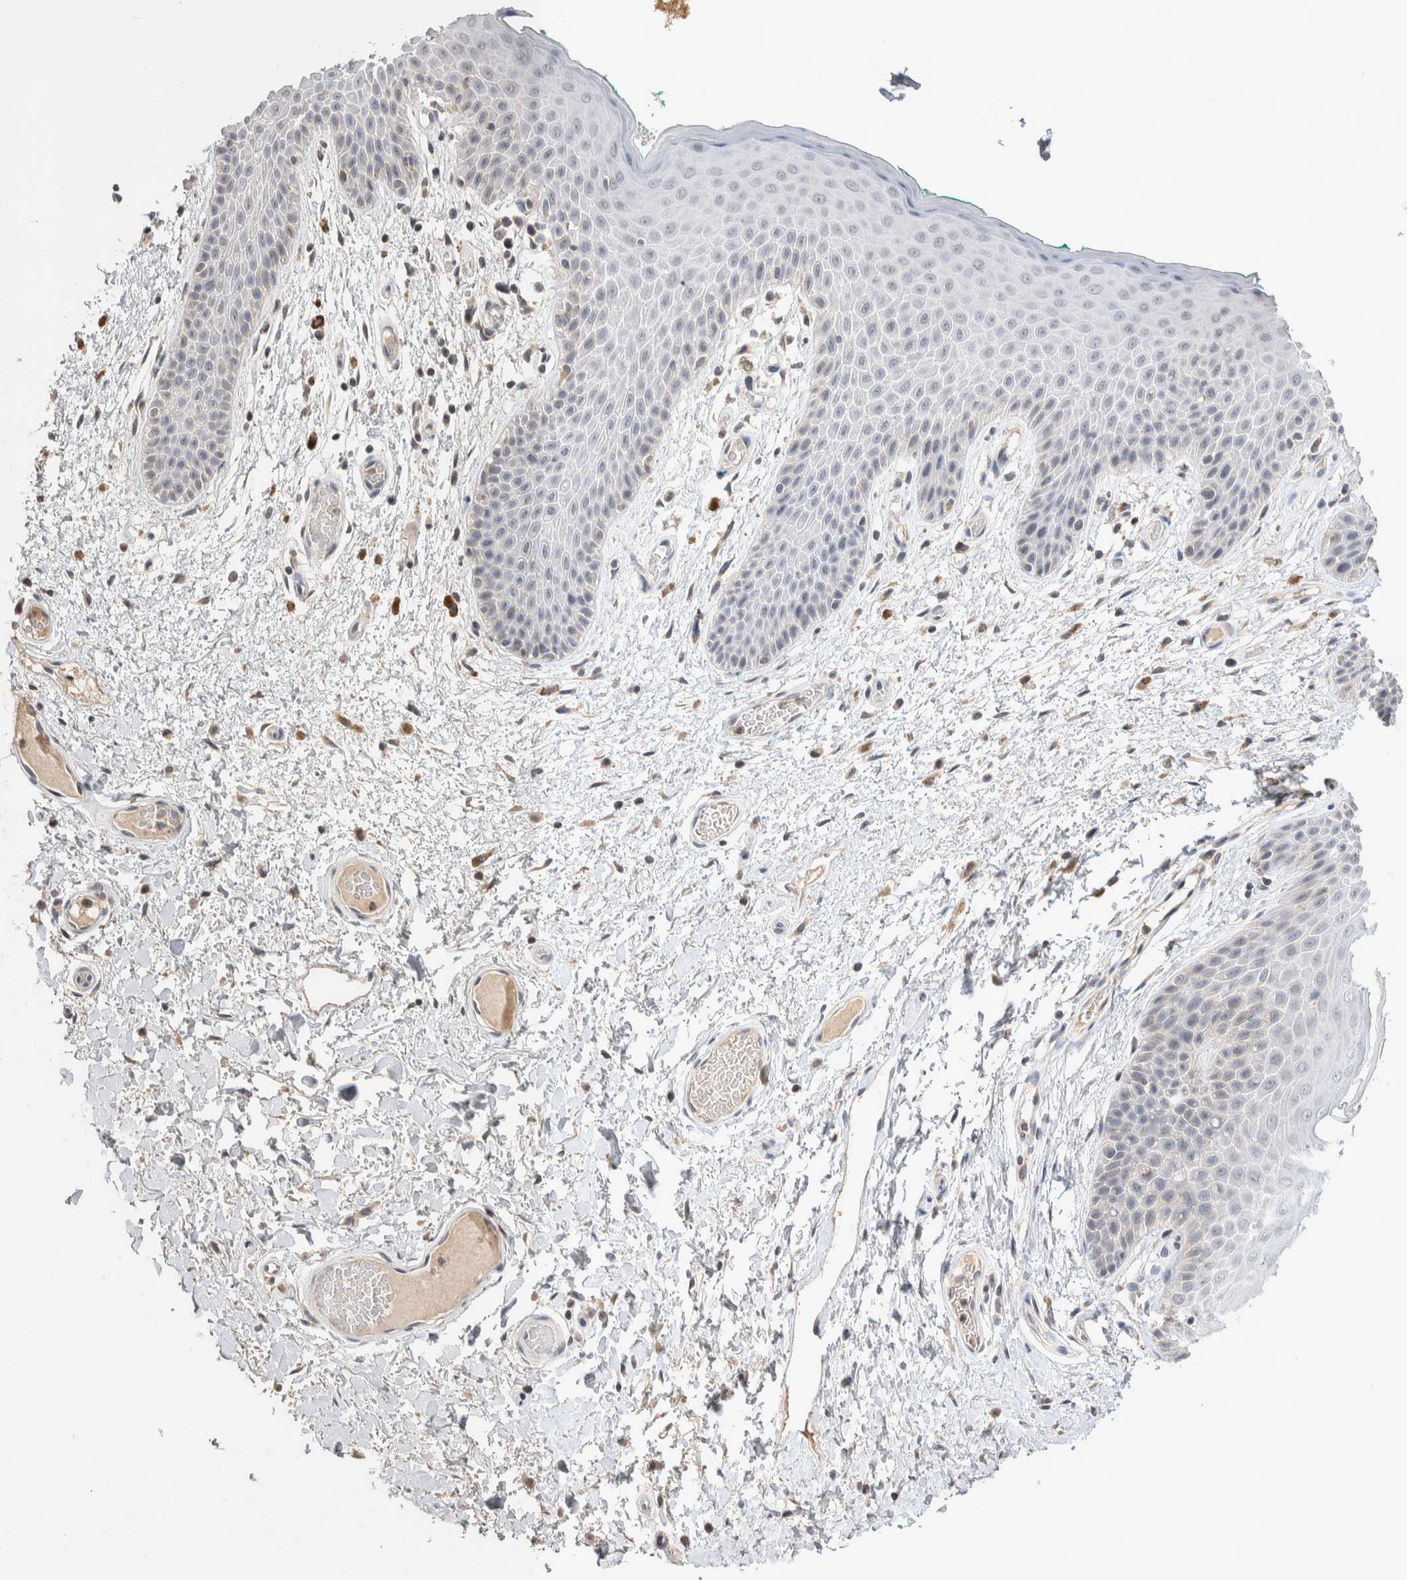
{"staining": {"intensity": "negative", "quantity": "none", "location": "none"}, "tissue": "skin", "cell_type": "Epidermal cells", "image_type": "normal", "snomed": [{"axis": "morphology", "description": "Normal tissue, NOS"}, {"axis": "topography", "description": "Anal"}], "caption": "IHC of normal skin reveals no positivity in epidermal cells.", "gene": "CRAT", "patient": {"sex": "male", "age": 74}}